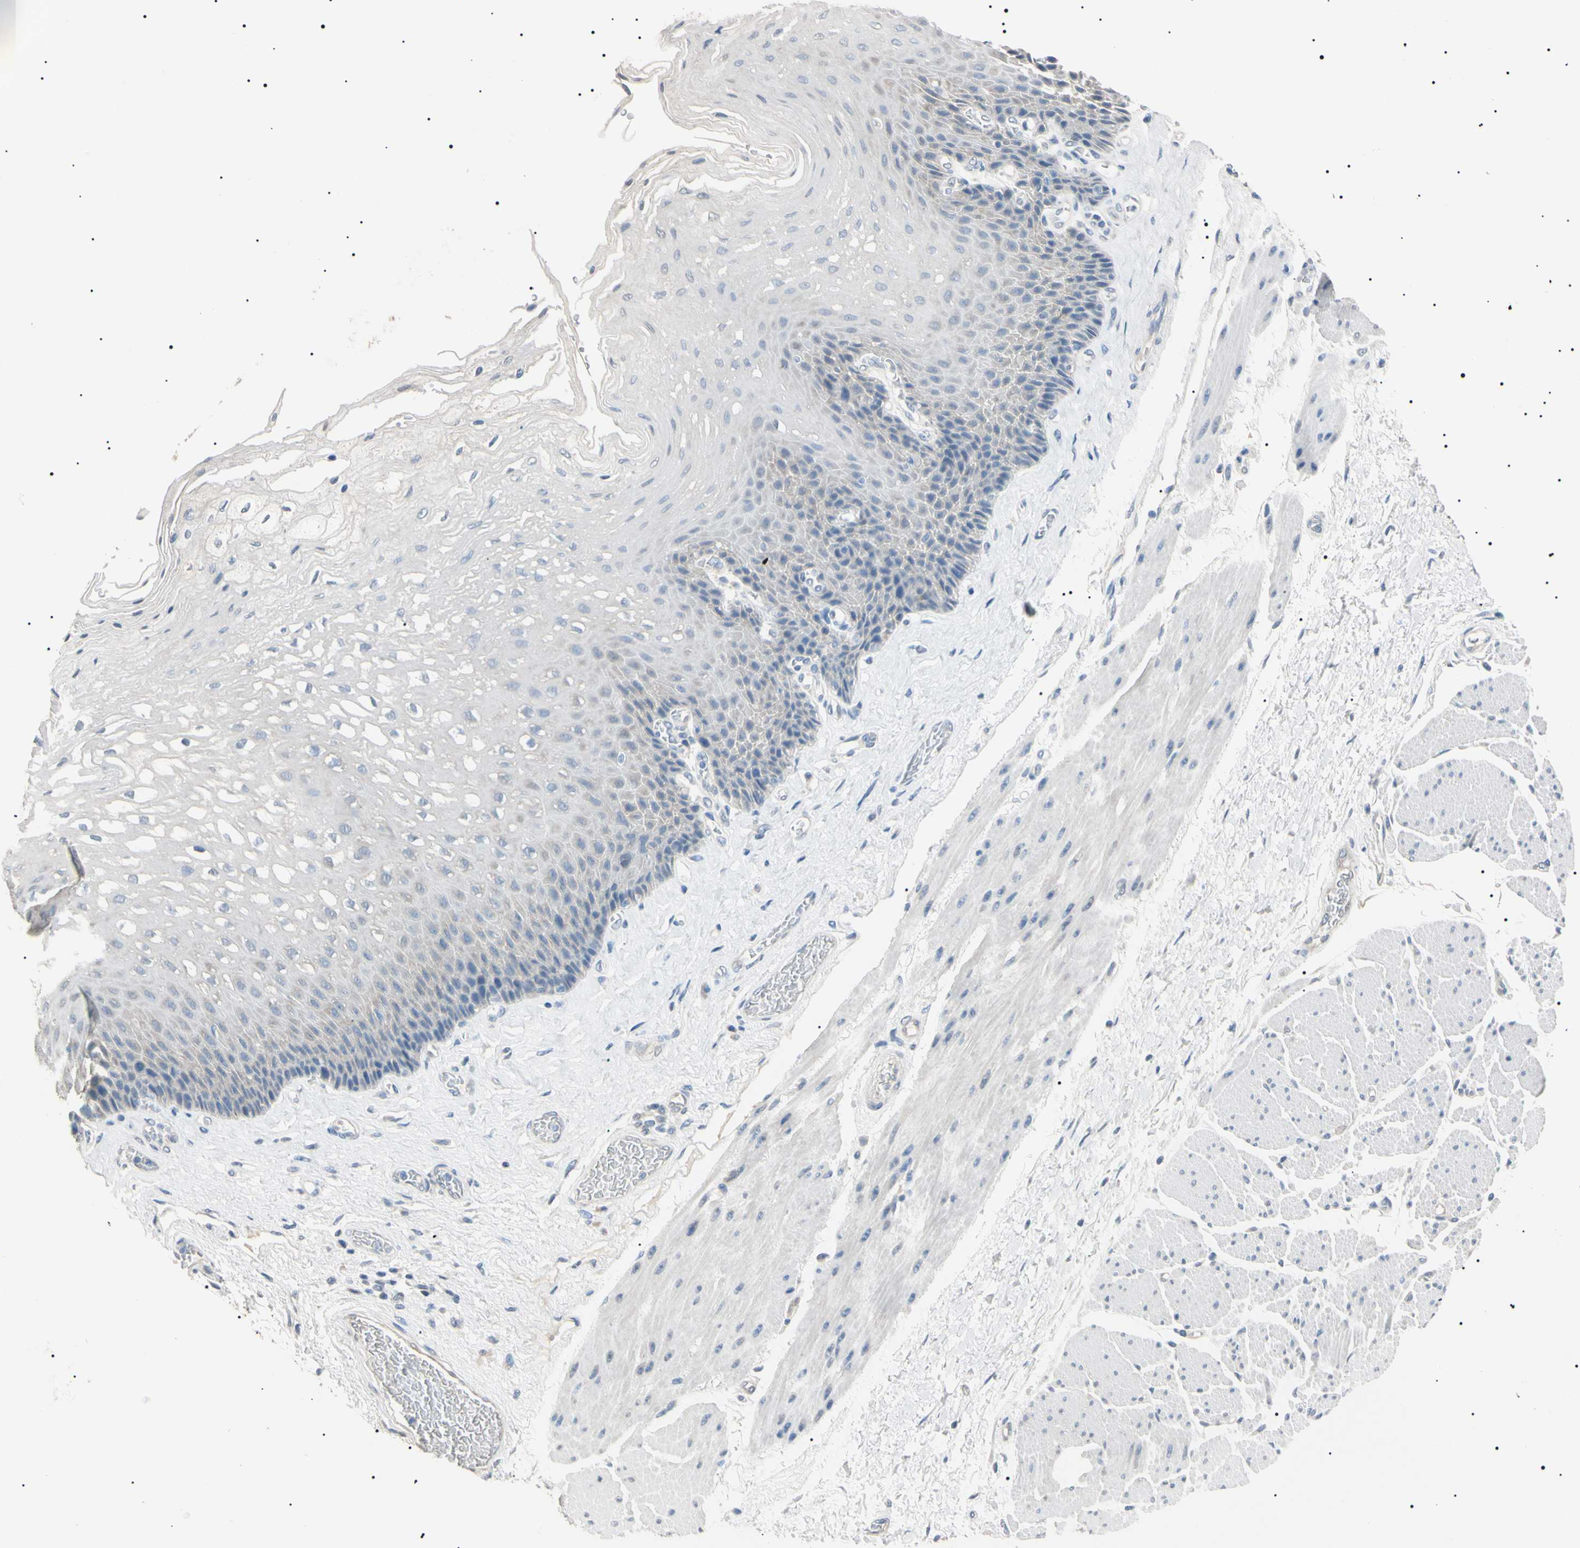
{"staining": {"intensity": "negative", "quantity": "none", "location": "none"}, "tissue": "esophagus", "cell_type": "Squamous epithelial cells", "image_type": "normal", "snomed": [{"axis": "morphology", "description": "Normal tissue, NOS"}, {"axis": "topography", "description": "Esophagus"}], "caption": "Image shows no protein staining in squamous epithelial cells of normal esophagus.", "gene": "CGB3", "patient": {"sex": "female", "age": 72}}